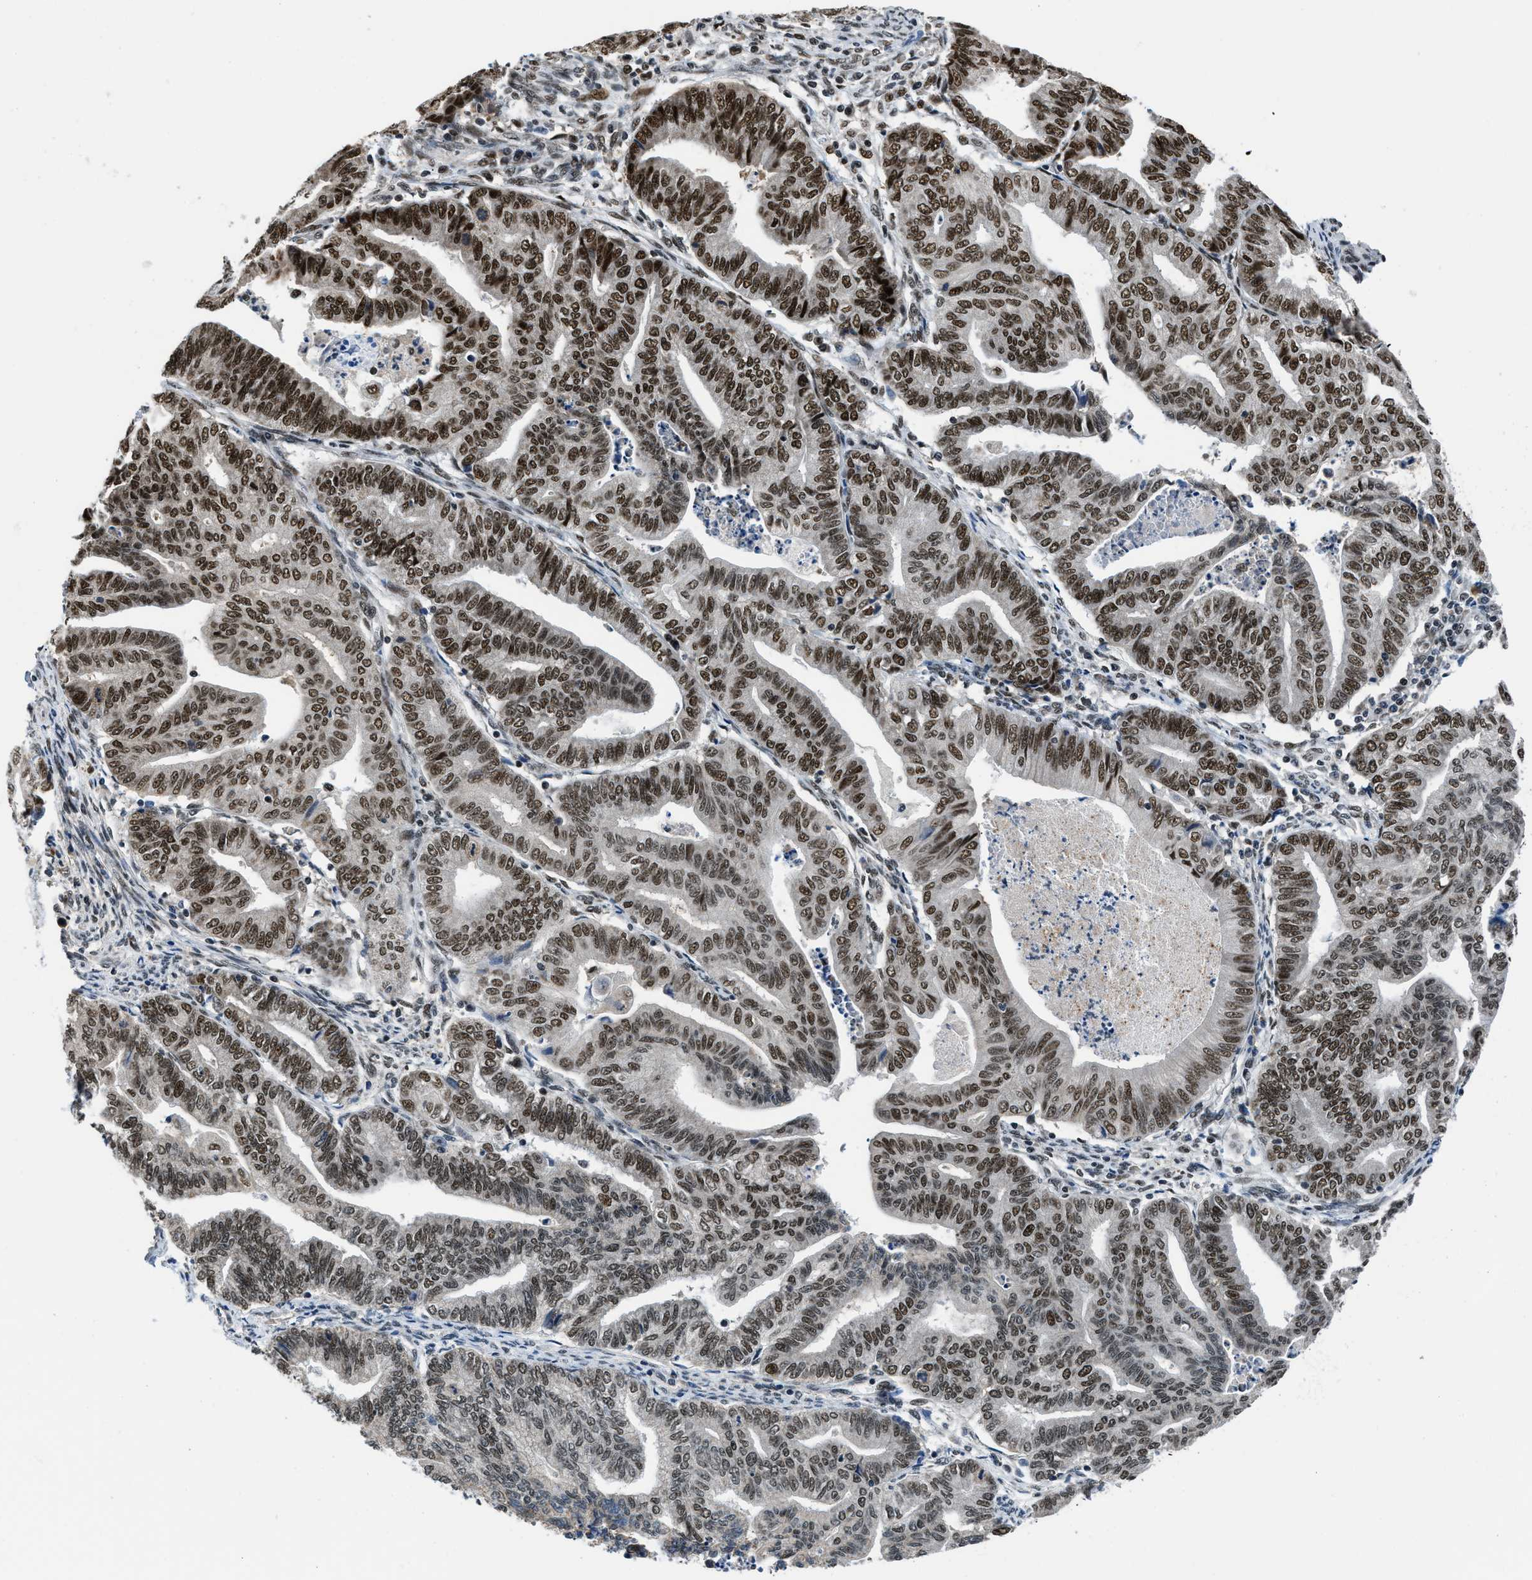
{"staining": {"intensity": "strong", "quantity": ">75%", "location": "nuclear"}, "tissue": "endometrial cancer", "cell_type": "Tumor cells", "image_type": "cancer", "snomed": [{"axis": "morphology", "description": "Adenocarcinoma, NOS"}, {"axis": "topography", "description": "Endometrium"}], "caption": "Protein staining of endometrial cancer tissue reveals strong nuclear positivity in about >75% of tumor cells. The protein of interest is stained brown, and the nuclei are stained in blue (DAB IHC with brightfield microscopy, high magnification).", "gene": "KDM3B", "patient": {"sex": "female", "age": 79}}